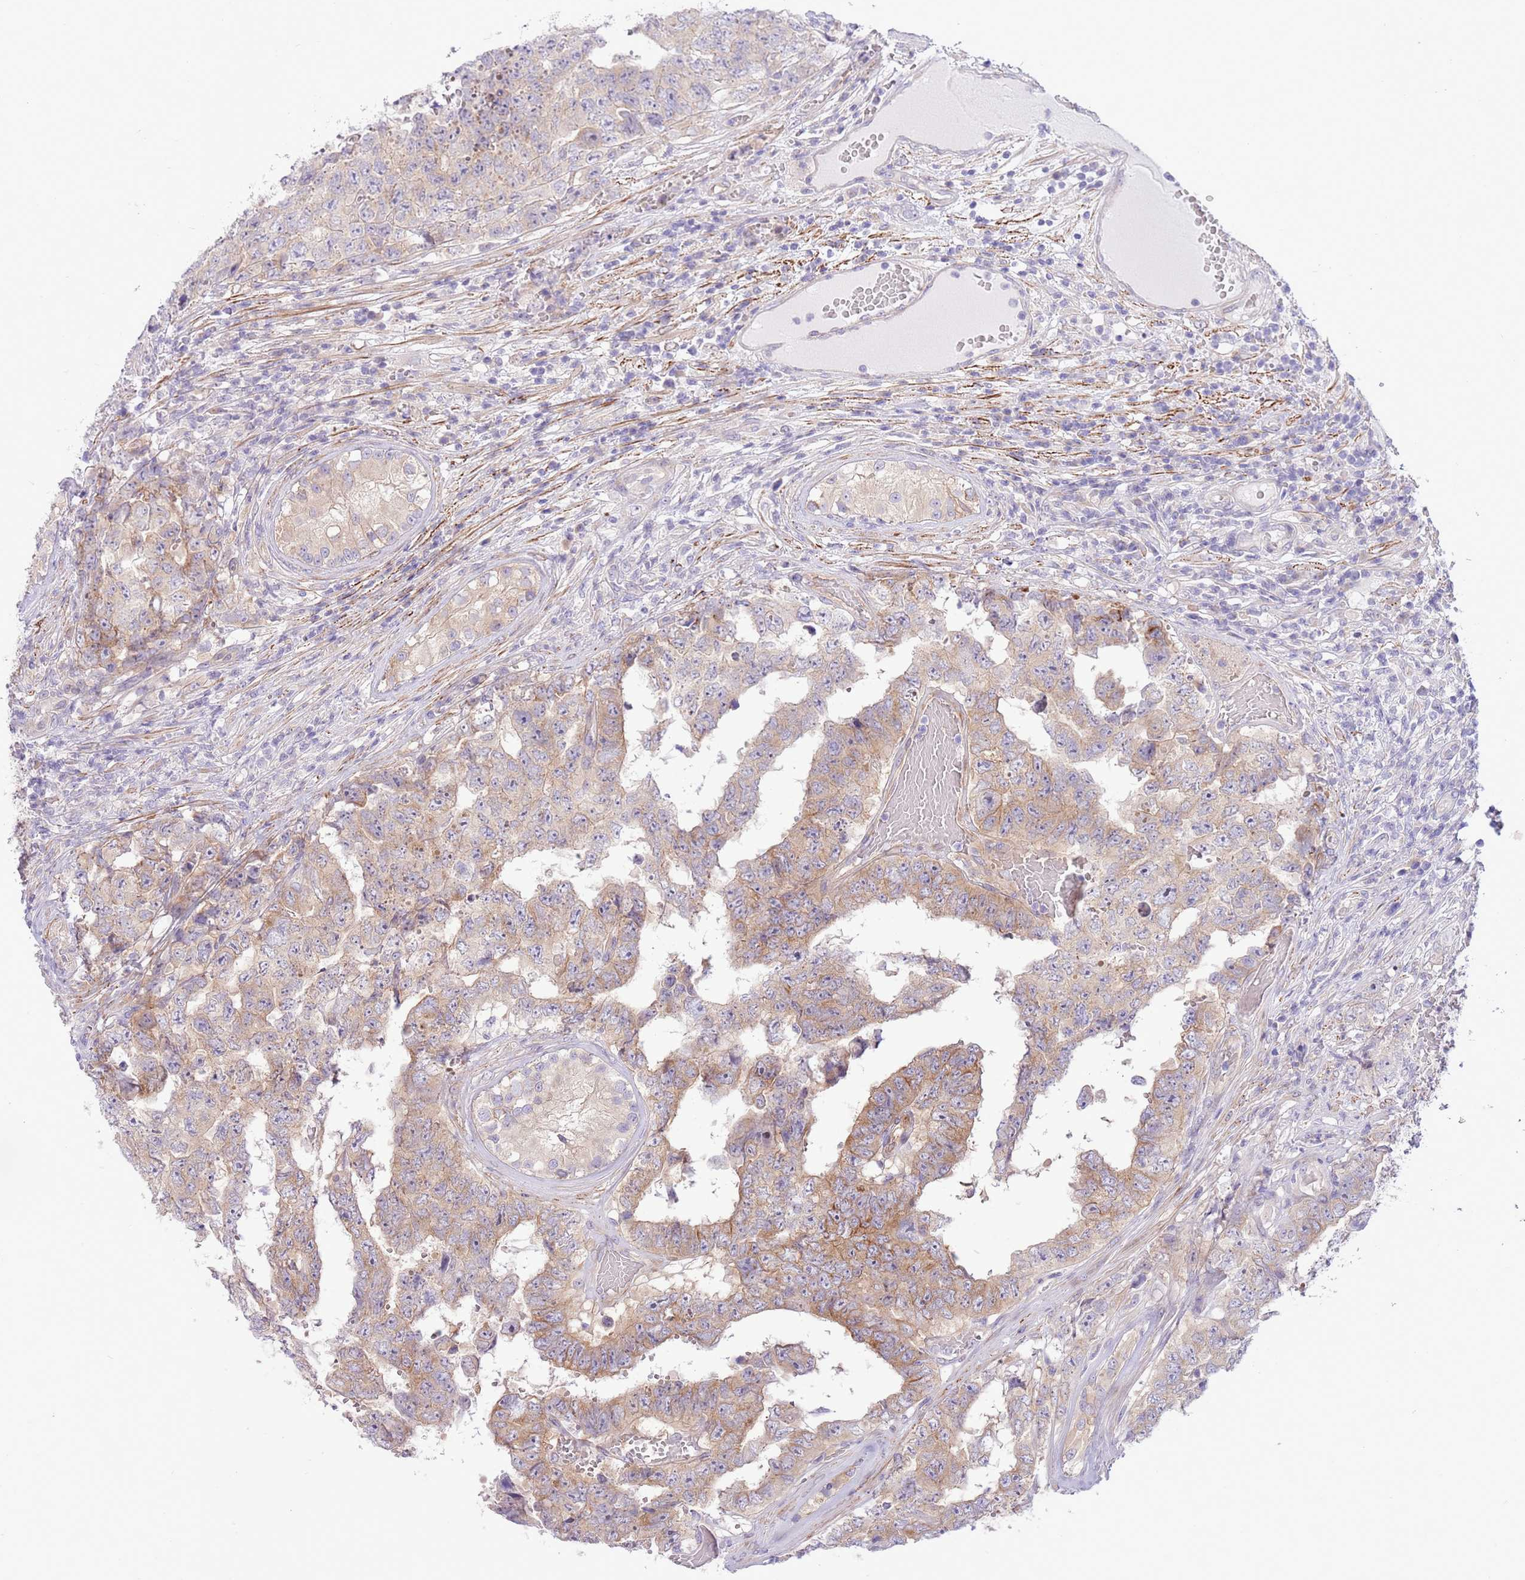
{"staining": {"intensity": "moderate", "quantity": "<25%", "location": "cytoplasmic/membranous"}, "tissue": "testis cancer", "cell_type": "Tumor cells", "image_type": "cancer", "snomed": [{"axis": "morphology", "description": "Normal tissue, NOS"}, {"axis": "morphology", "description": "Carcinoma, Embryonal, NOS"}, {"axis": "topography", "description": "Testis"}, {"axis": "topography", "description": "Epididymis"}], "caption": "Testis cancer (embryonal carcinoma) stained with a brown dye shows moderate cytoplasmic/membranous positive positivity in about <25% of tumor cells.", "gene": "ZC4H2", "patient": {"sex": "male", "age": 25}}